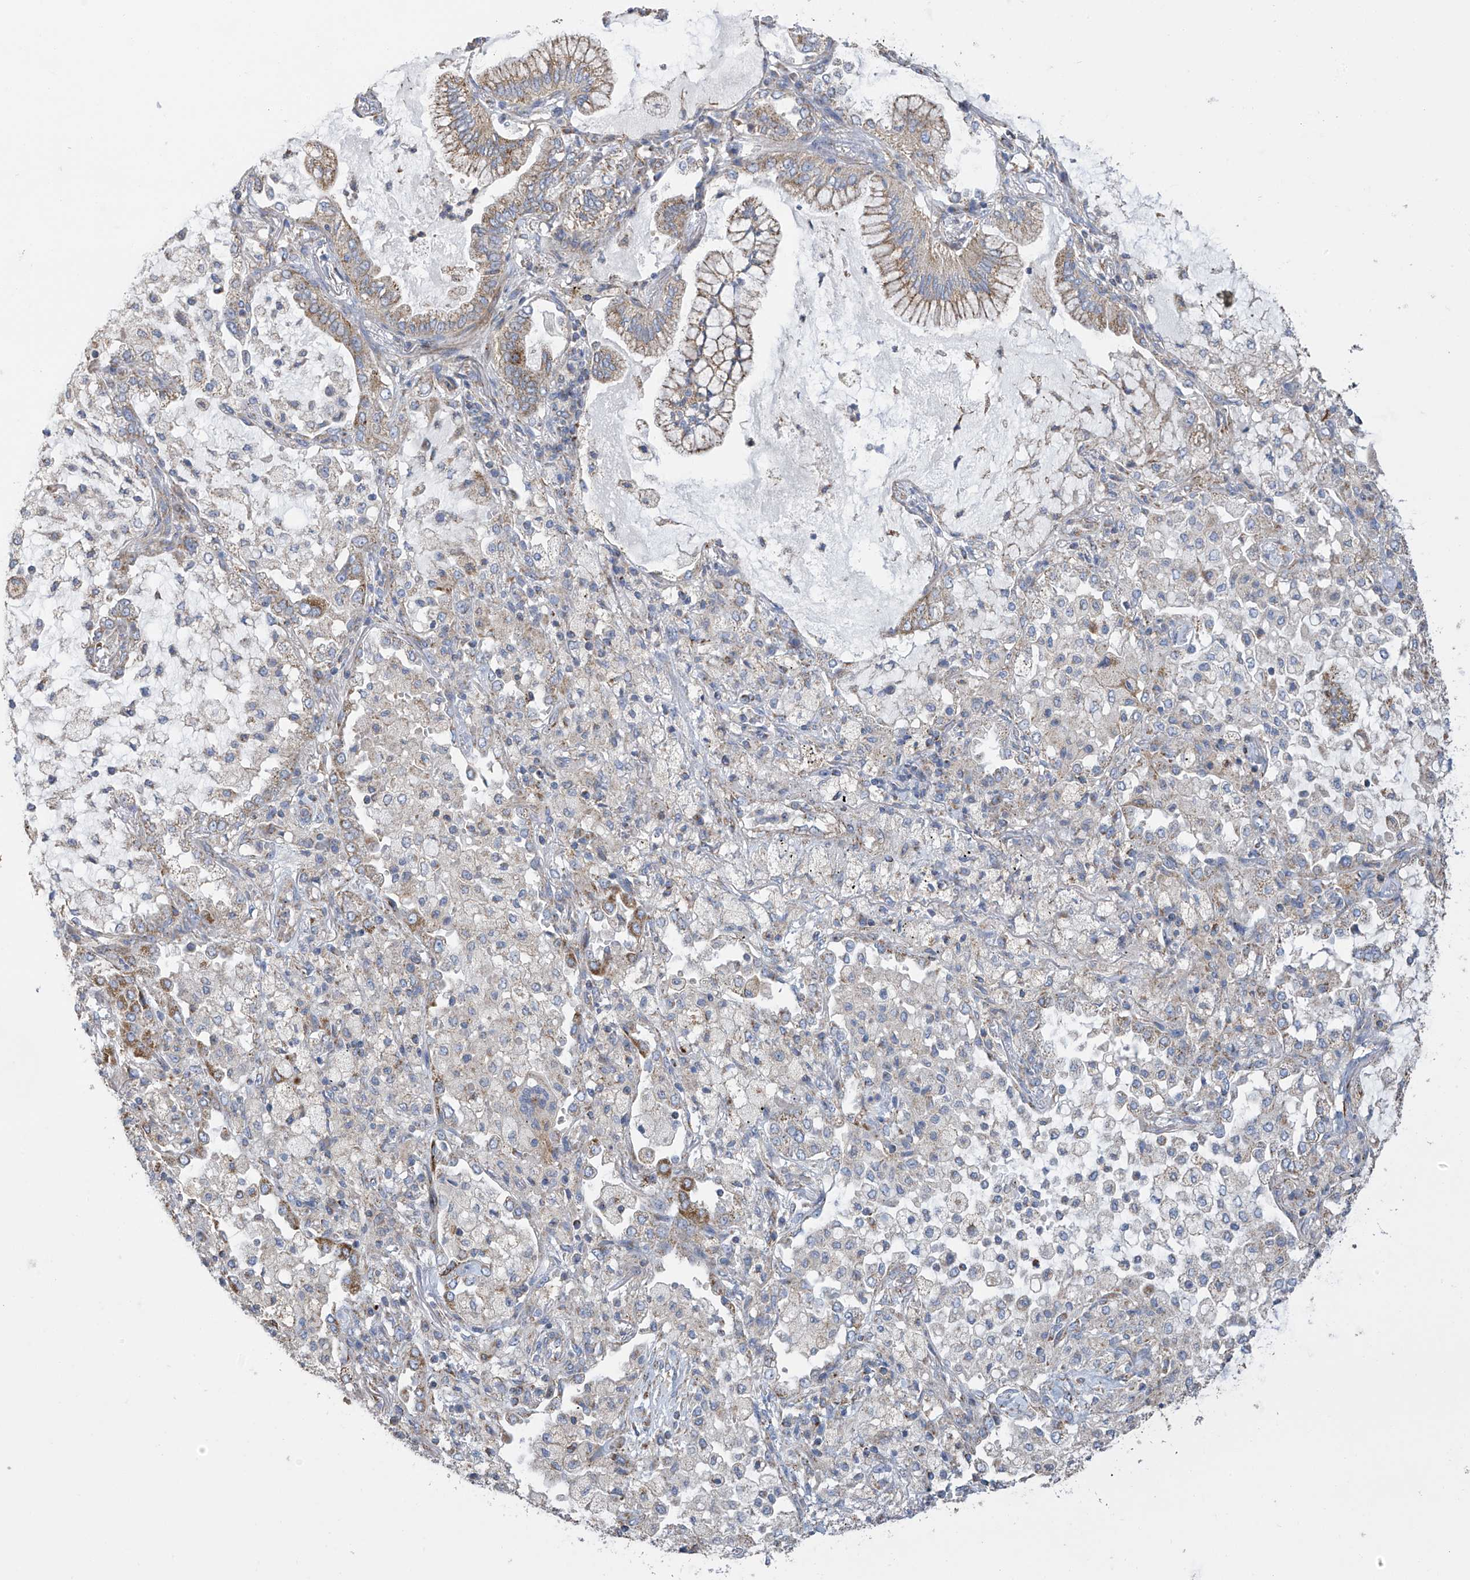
{"staining": {"intensity": "moderate", "quantity": "<25%", "location": "cytoplasmic/membranous"}, "tissue": "lung cancer", "cell_type": "Tumor cells", "image_type": "cancer", "snomed": [{"axis": "morphology", "description": "Adenocarcinoma, NOS"}, {"axis": "topography", "description": "Lung"}], "caption": "A micrograph of human lung cancer stained for a protein demonstrates moderate cytoplasmic/membranous brown staining in tumor cells. The protein is stained brown, and the nuclei are stained in blue (DAB (3,3'-diaminobenzidine) IHC with brightfield microscopy, high magnification).", "gene": "ITM2B", "patient": {"sex": "female", "age": 70}}